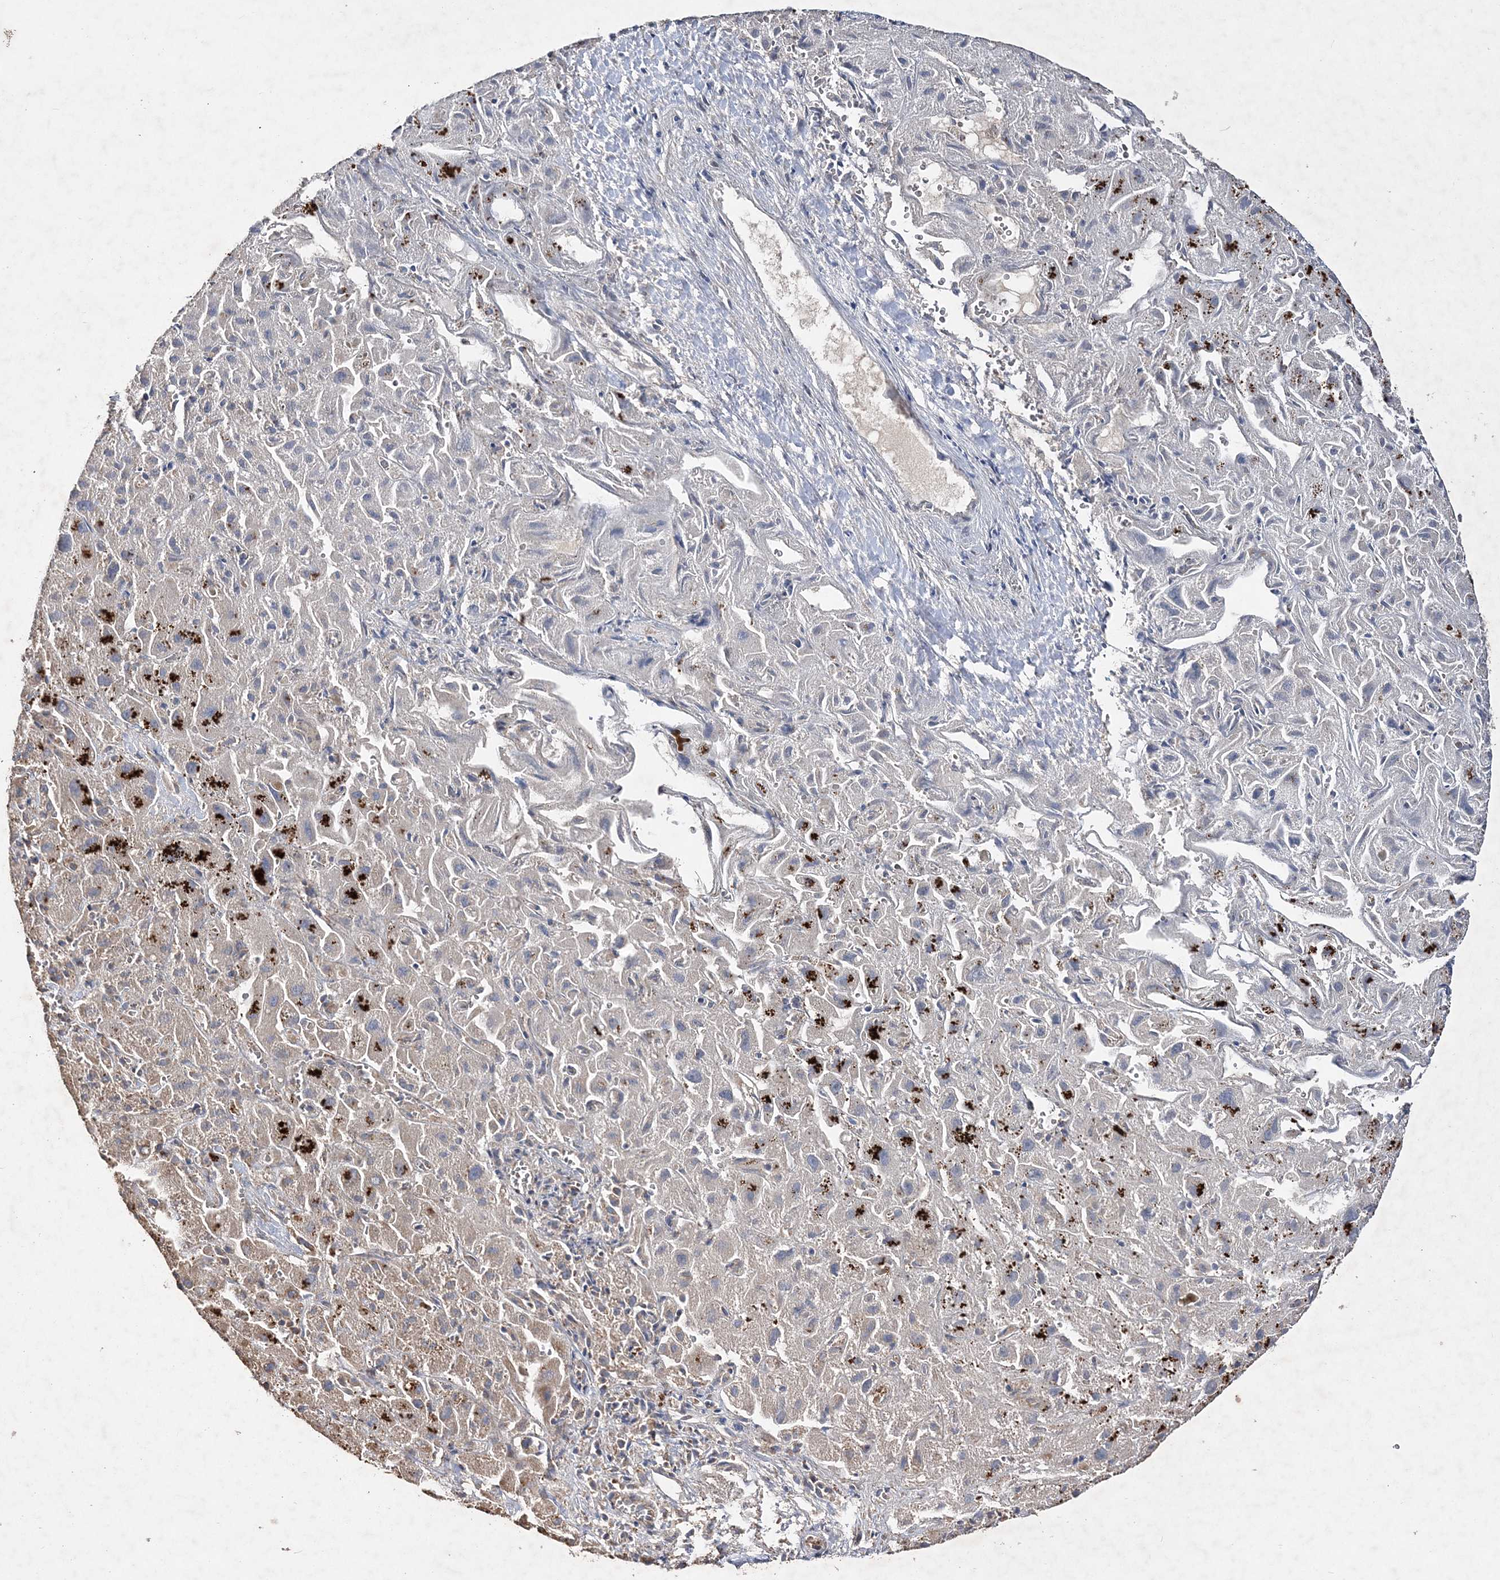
{"staining": {"intensity": "negative", "quantity": "none", "location": "none"}, "tissue": "liver cancer", "cell_type": "Tumor cells", "image_type": "cancer", "snomed": [{"axis": "morphology", "description": "Cholangiocarcinoma"}, {"axis": "topography", "description": "Liver"}], "caption": "Immunohistochemistry of liver cholangiocarcinoma reveals no staining in tumor cells. (DAB (3,3'-diaminobenzidine) IHC with hematoxylin counter stain).", "gene": "POC5", "patient": {"sex": "female", "age": 52}}